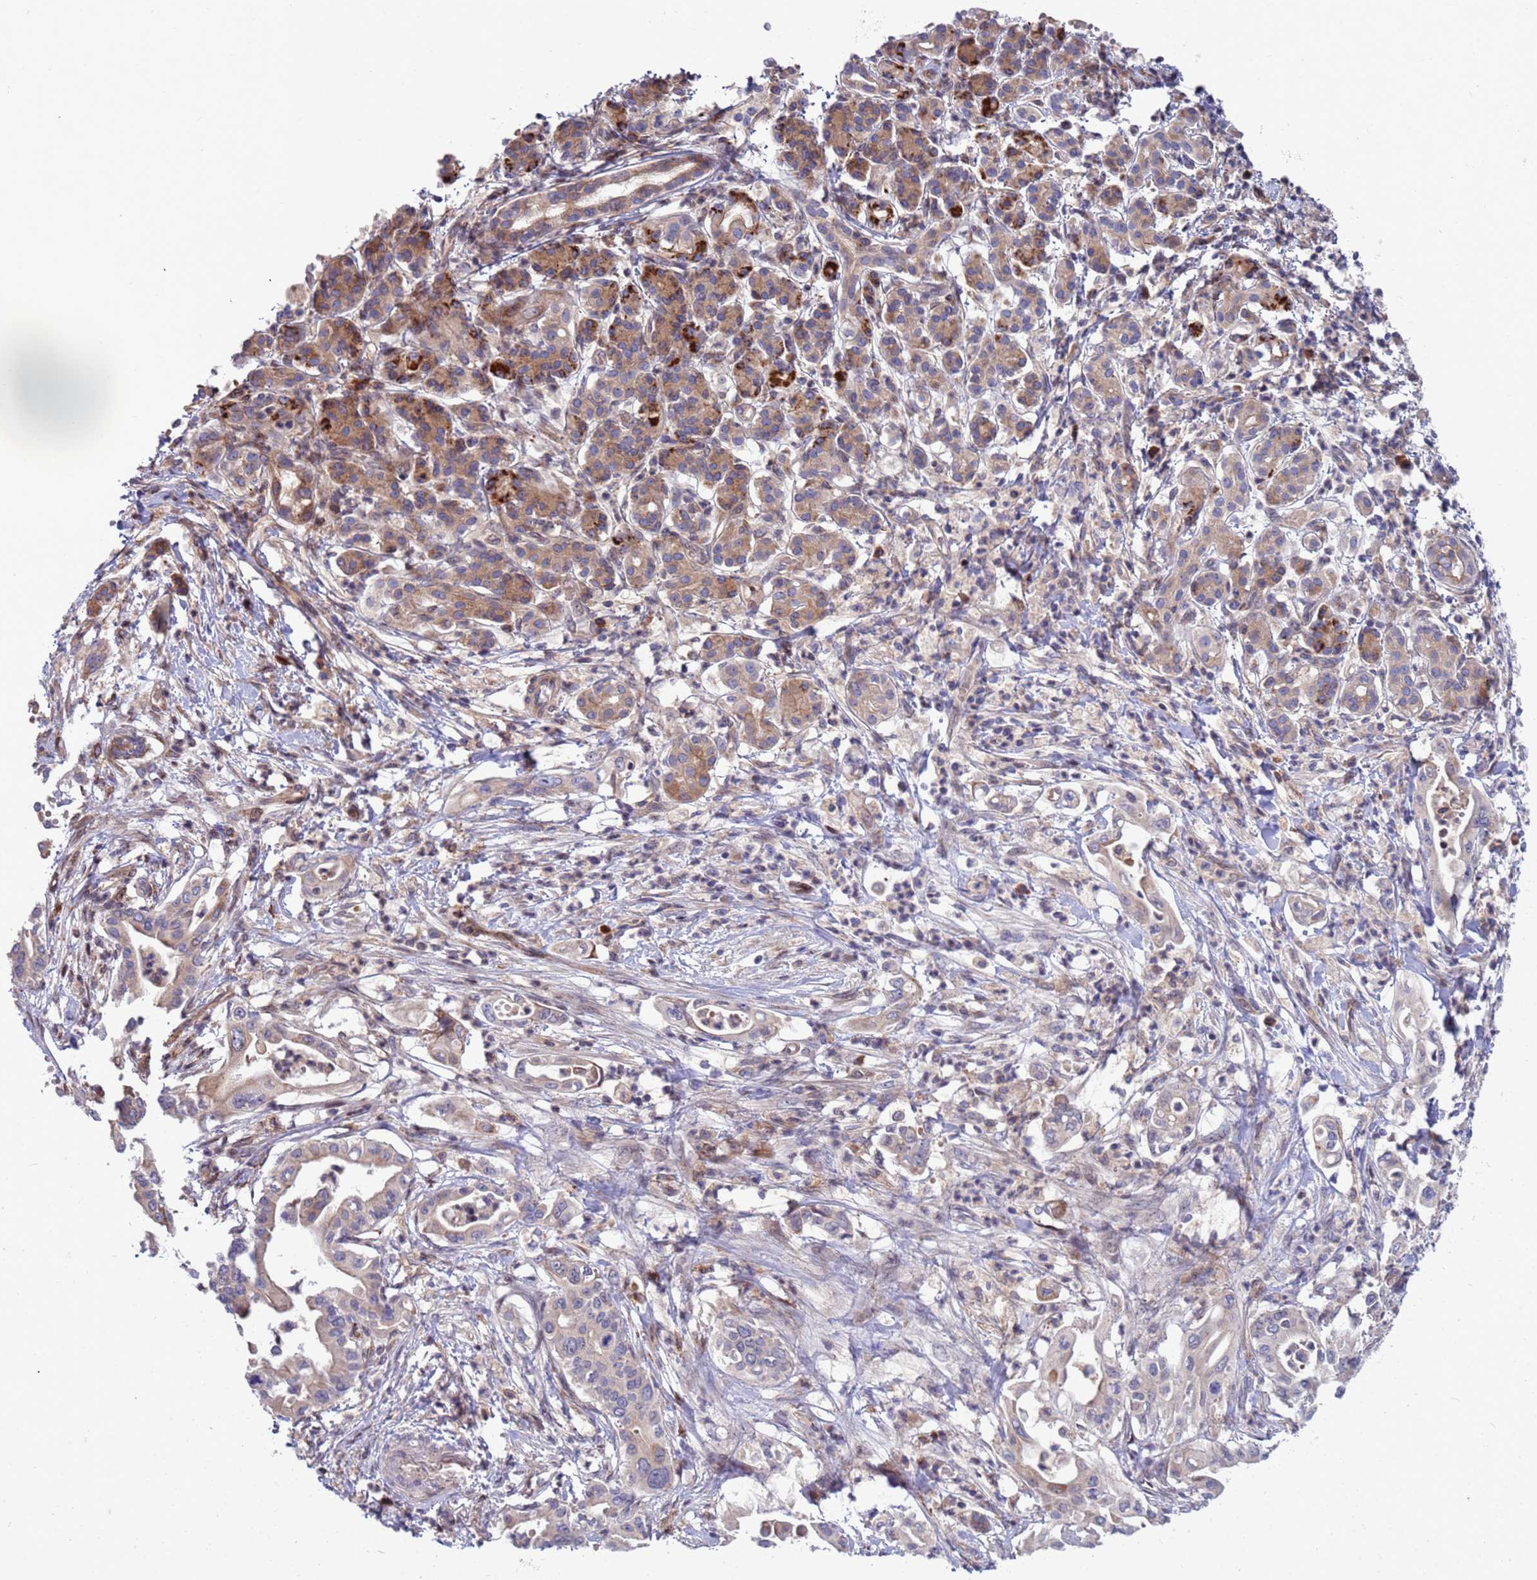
{"staining": {"intensity": "negative", "quantity": "none", "location": "none"}, "tissue": "pancreatic cancer", "cell_type": "Tumor cells", "image_type": "cancer", "snomed": [{"axis": "morphology", "description": "Adenocarcinoma, NOS"}, {"axis": "topography", "description": "Pancreas"}], "caption": "Protein analysis of adenocarcinoma (pancreatic) shows no significant positivity in tumor cells. (Stains: DAB (3,3'-diaminobenzidine) immunohistochemistry (IHC) with hematoxylin counter stain, Microscopy: brightfield microscopy at high magnification).", "gene": "RAPGEF4", "patient": {"sex": "female", "age": 77}}